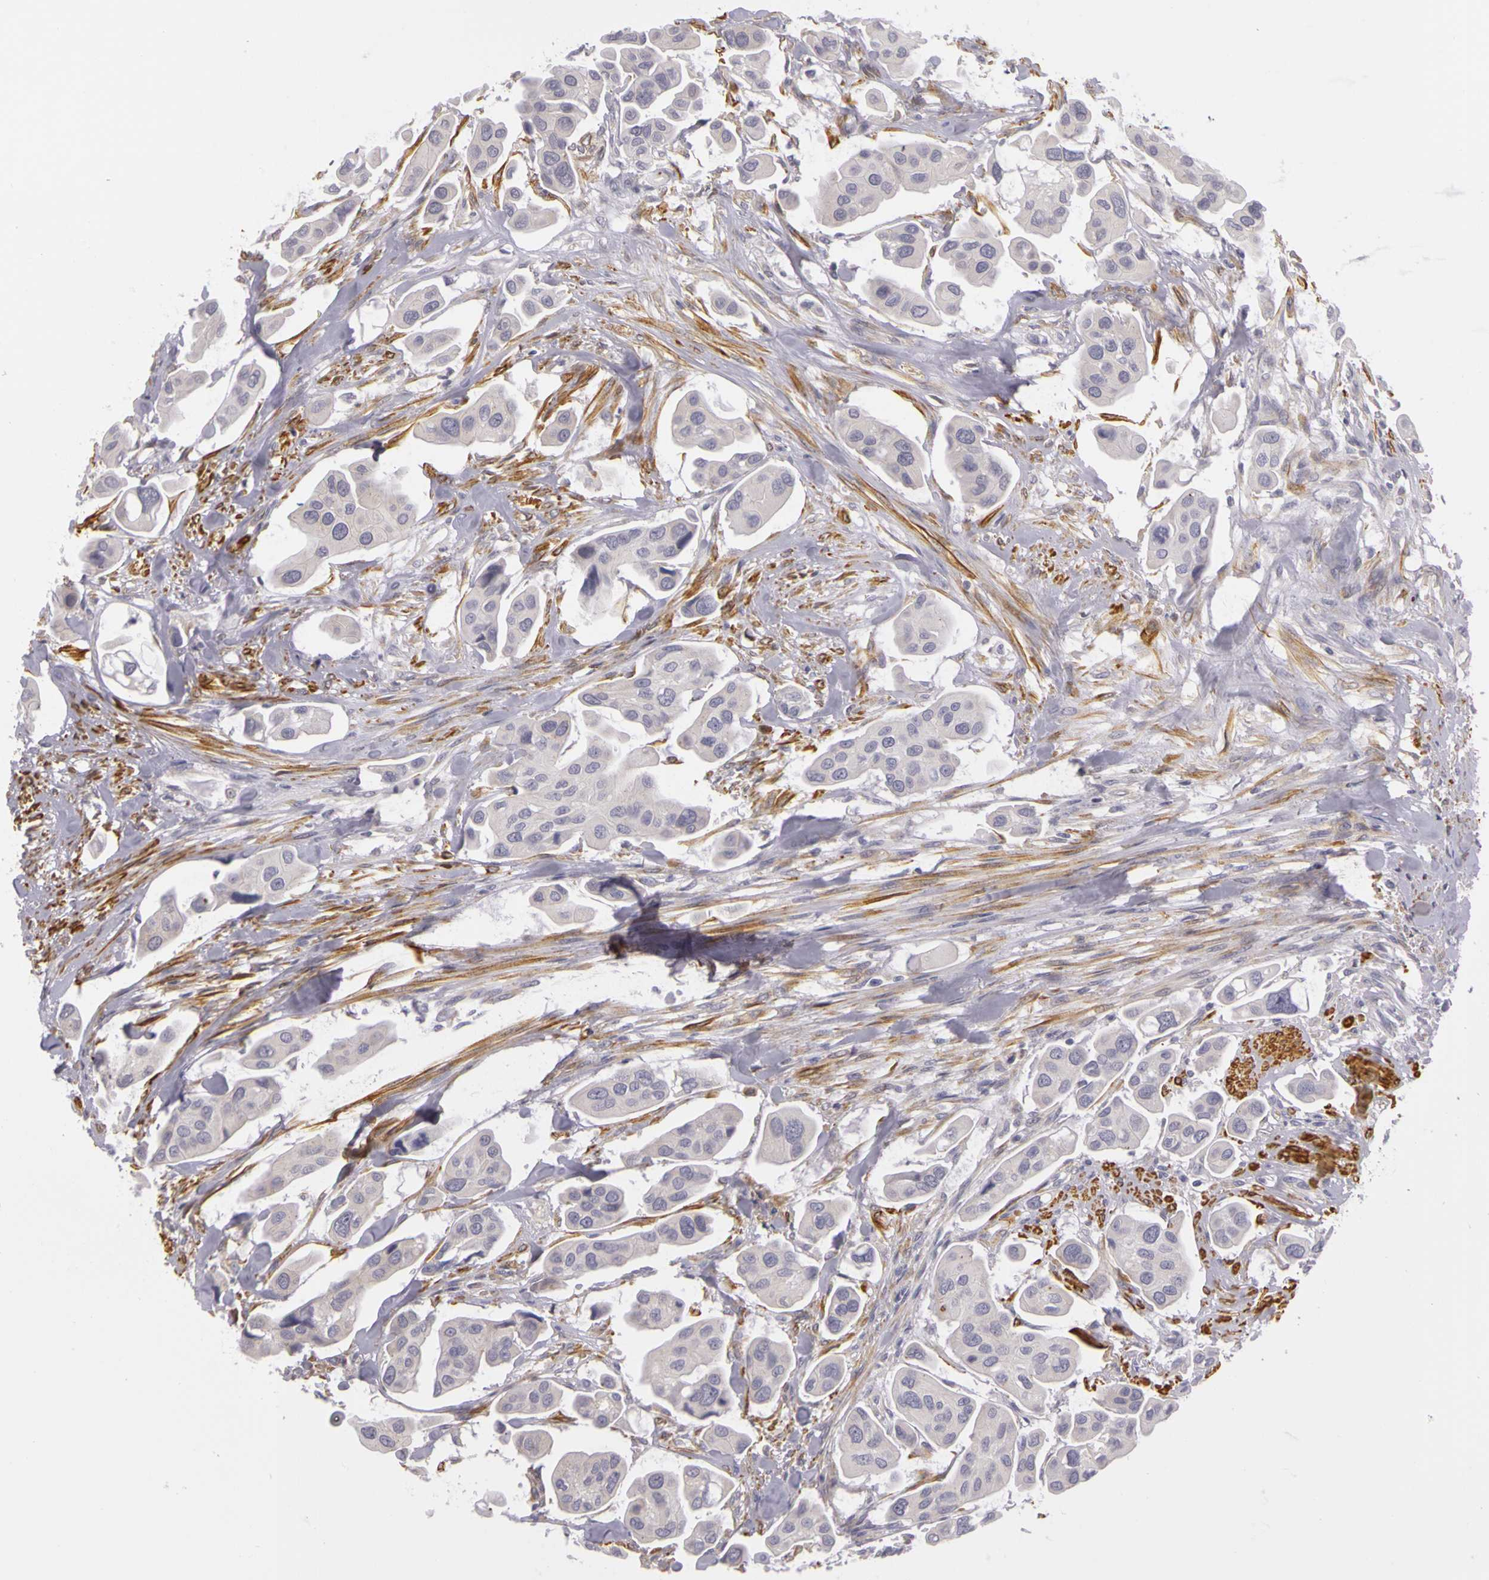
{"staining": {"intensity": "weak", "quantity": ">75%", "location": "cytoplasmic/membranous"}, "tissue": "urothelial cancer", "cell_type": "Tumor cells", "image_type": "cancer", "snomed": [{"axis": "morphology", "description": "Adenocarcinoma, NOS"}, {"axis": "topography", "description": "Urinary bladder"}], "caption": "Protein staining of adenocarcinoma tissue exhibits weak cytoplasmic/membranous positivity in about >75% of tumor cells. (Brightfield microscopy of DAB IHC at high magnification).", "gene": "CNTN2", "patient": {"sex": "male", "age": 61}}